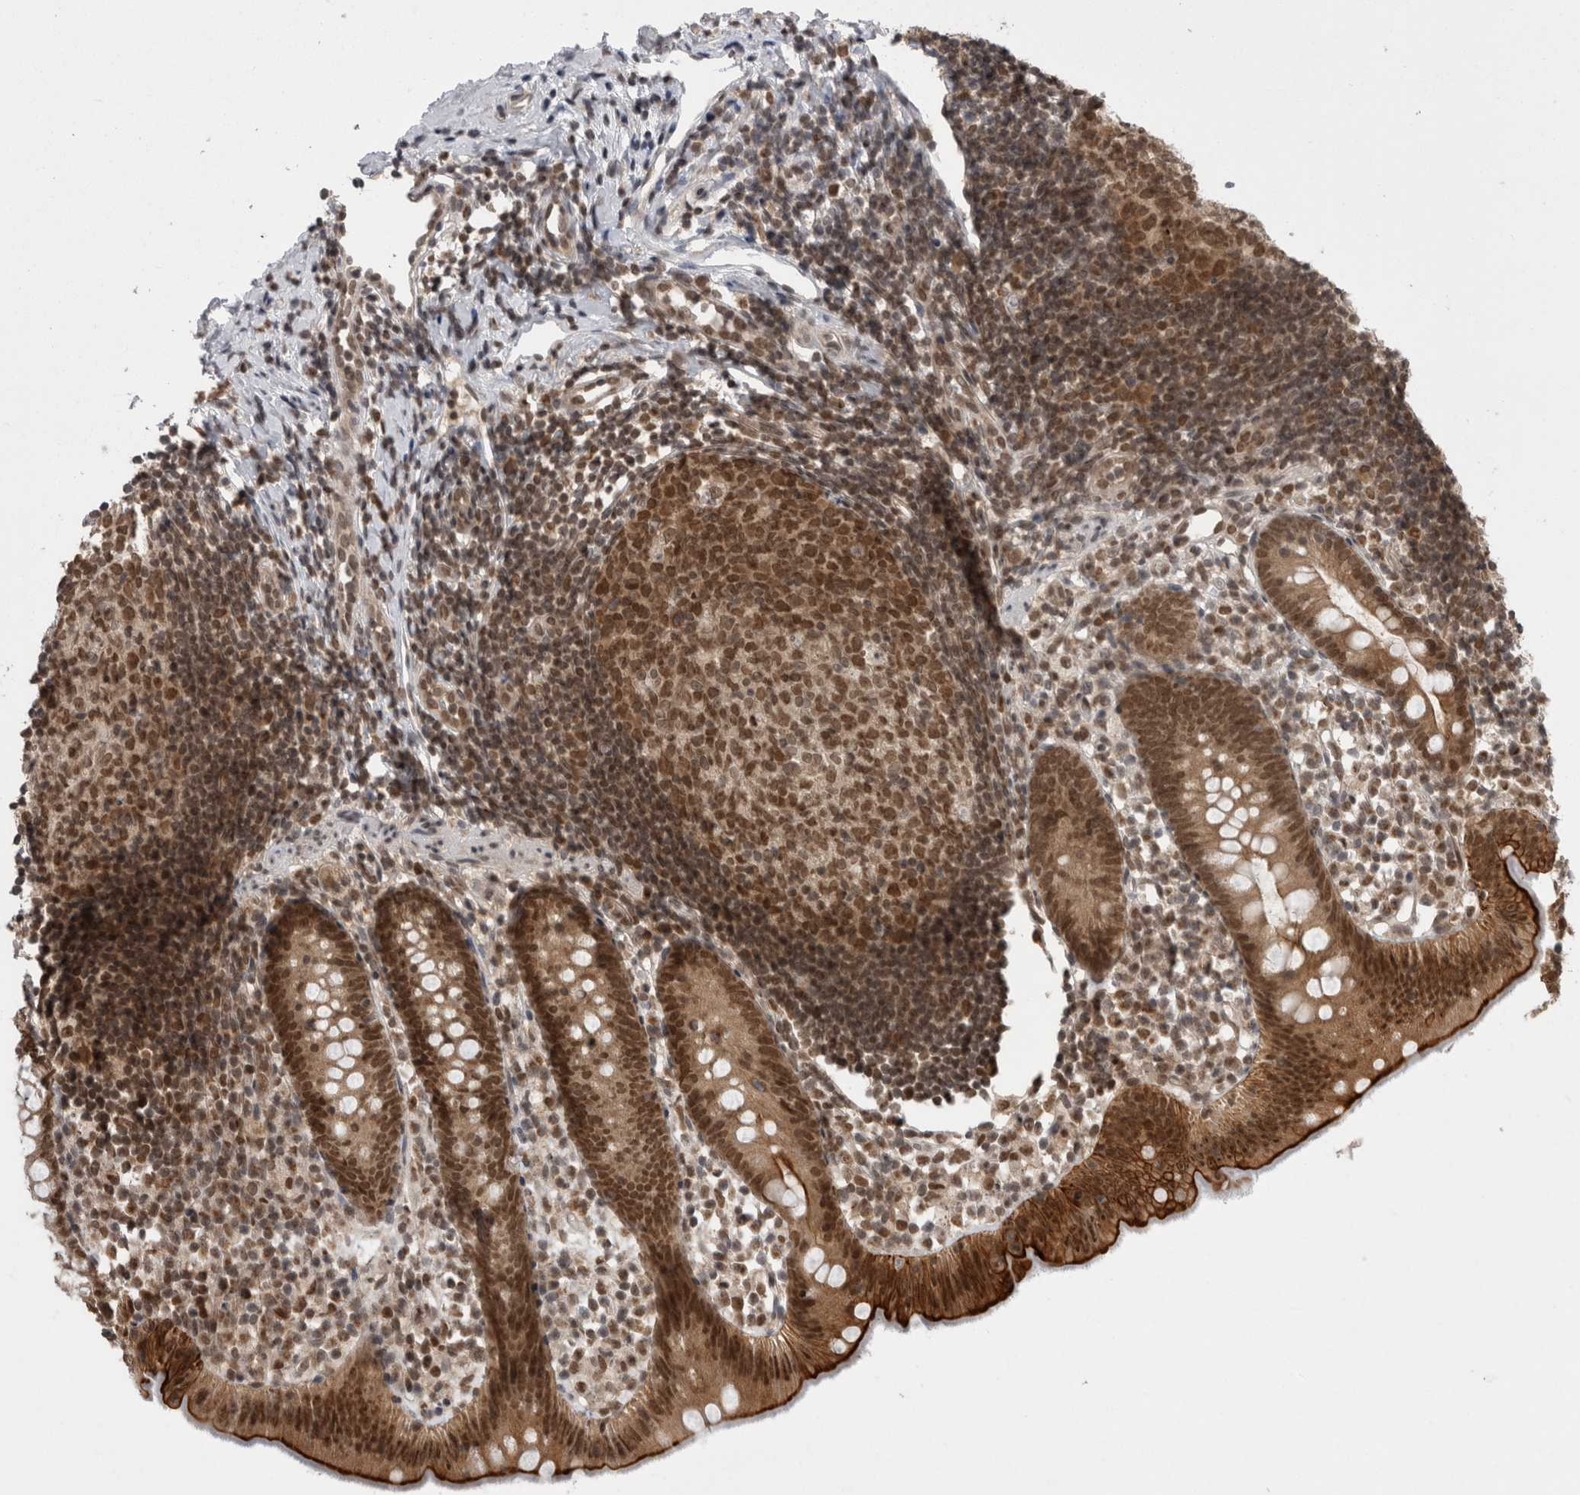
{"staining": {"intensity": "strong", "quantity": ">75%", "location": "cytoplasmic/membranous,nuclear"}, "tissue": "appendix", "cell_type": "Glandular cells", "image_type": "normal", "snomed": [{"axis": "morphology", "description": "Normal tissue, NOS"}, {"axis": "topography", "description": "Appendix"}], "caption": "Appendix stained for a protein (brown) displays strong cytoplasmic/membranous,nuclear positive expression in approximately >75% of glandular cells.", "gene": "ZNF341", "patient": {"sex": "female", "age": 20}}